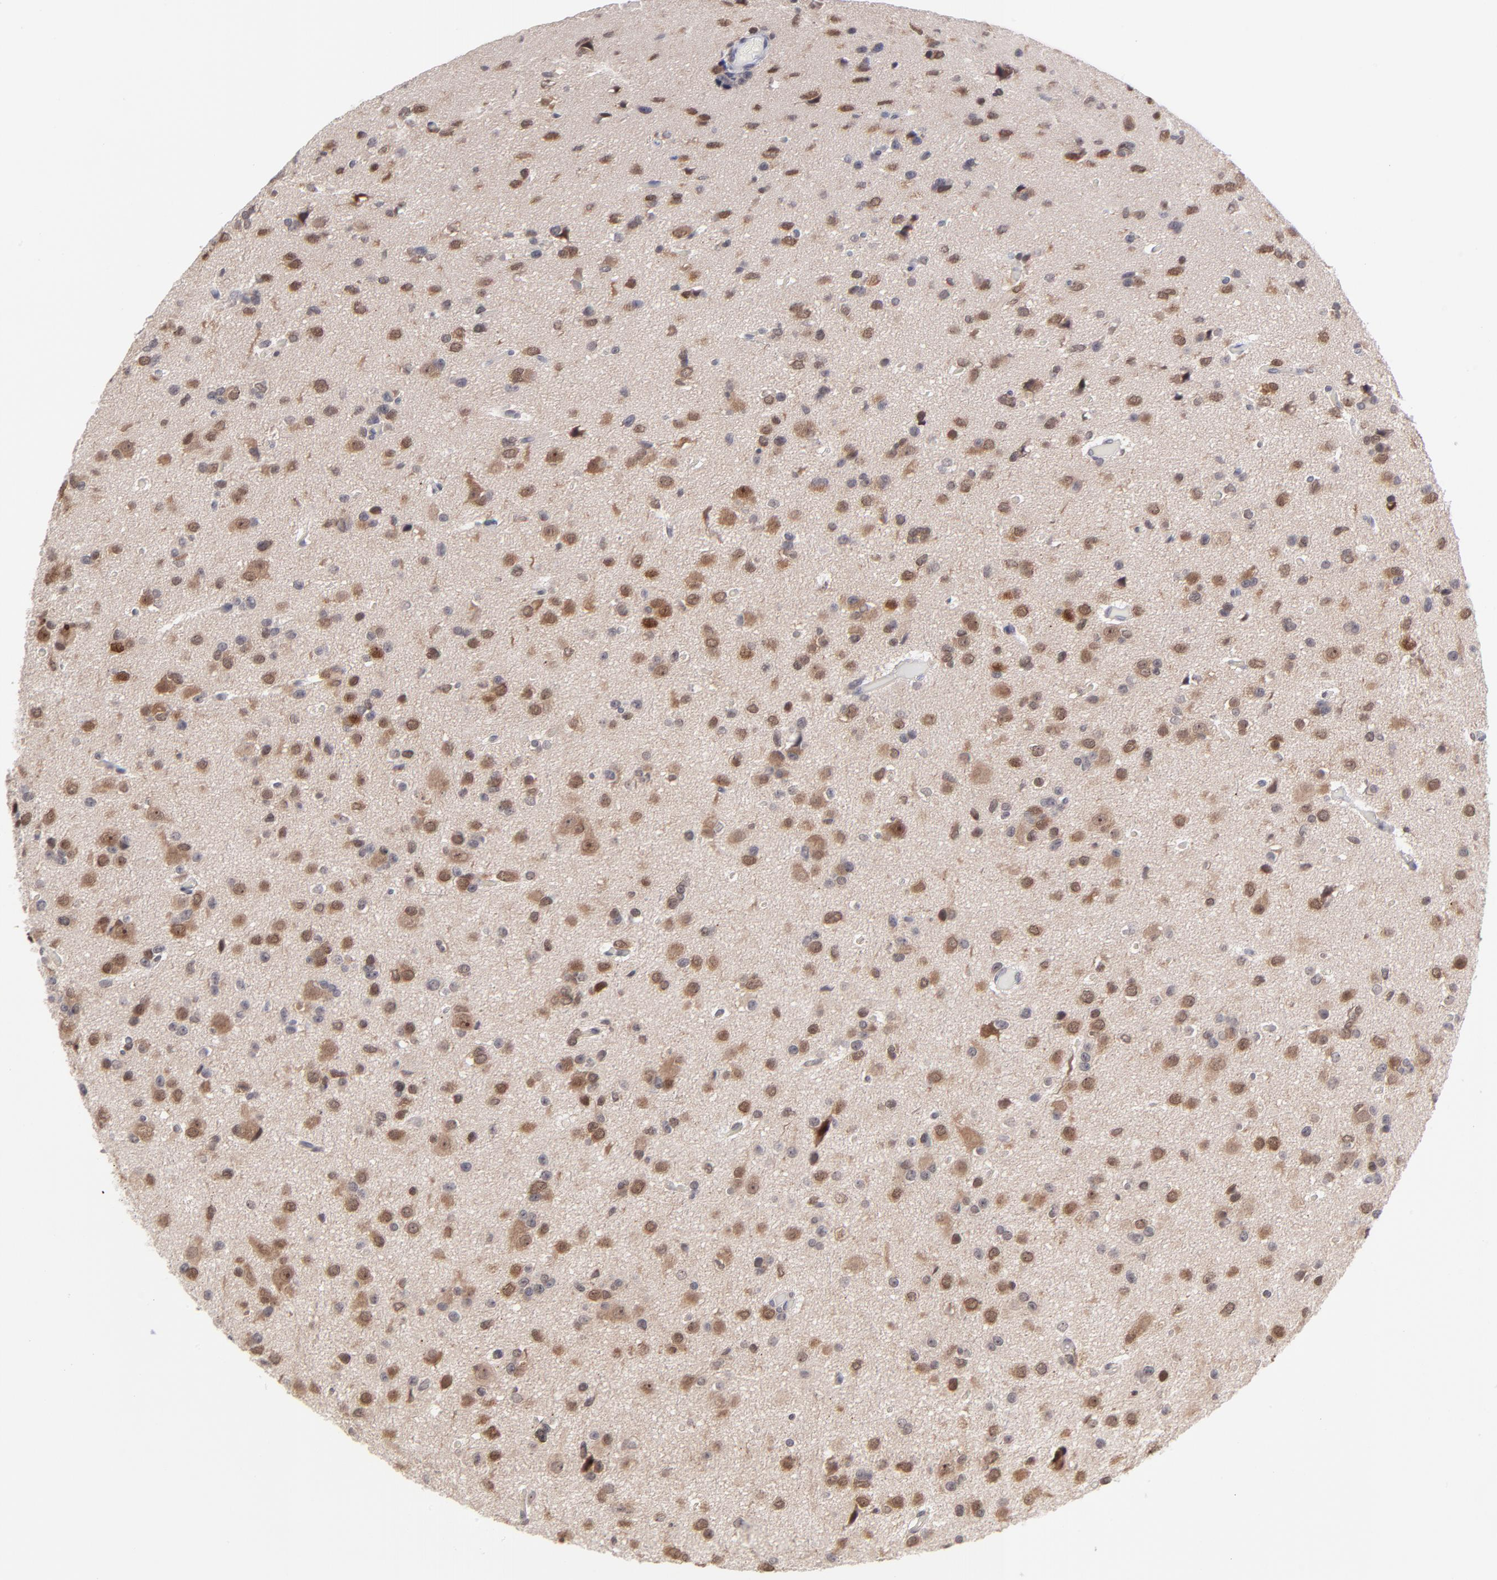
{"staining": {"intensity": "moderate", "quantity": "25%-75%", "location": "cytoplasmic/membranous,nuclear"}, "tissue": "glioma", "cell_type": "Tumor cells", "image_type": "cancer", "snomed": [{"axis": "morphology", "description": "Glioma, malignant, Low grade"}, {"axis": "topography", "description": "Brain"}], "caption": "IHC micrograph of malignant glioma (low-grade) stained for a protein (brown), which shows medium levels of moderate cytoplasmic/membranous and nuclear expression in approximately 25%-75% of tumor cells.", "gene": "UBE2E3", "patient": {"sex": "male", "age": 42}}